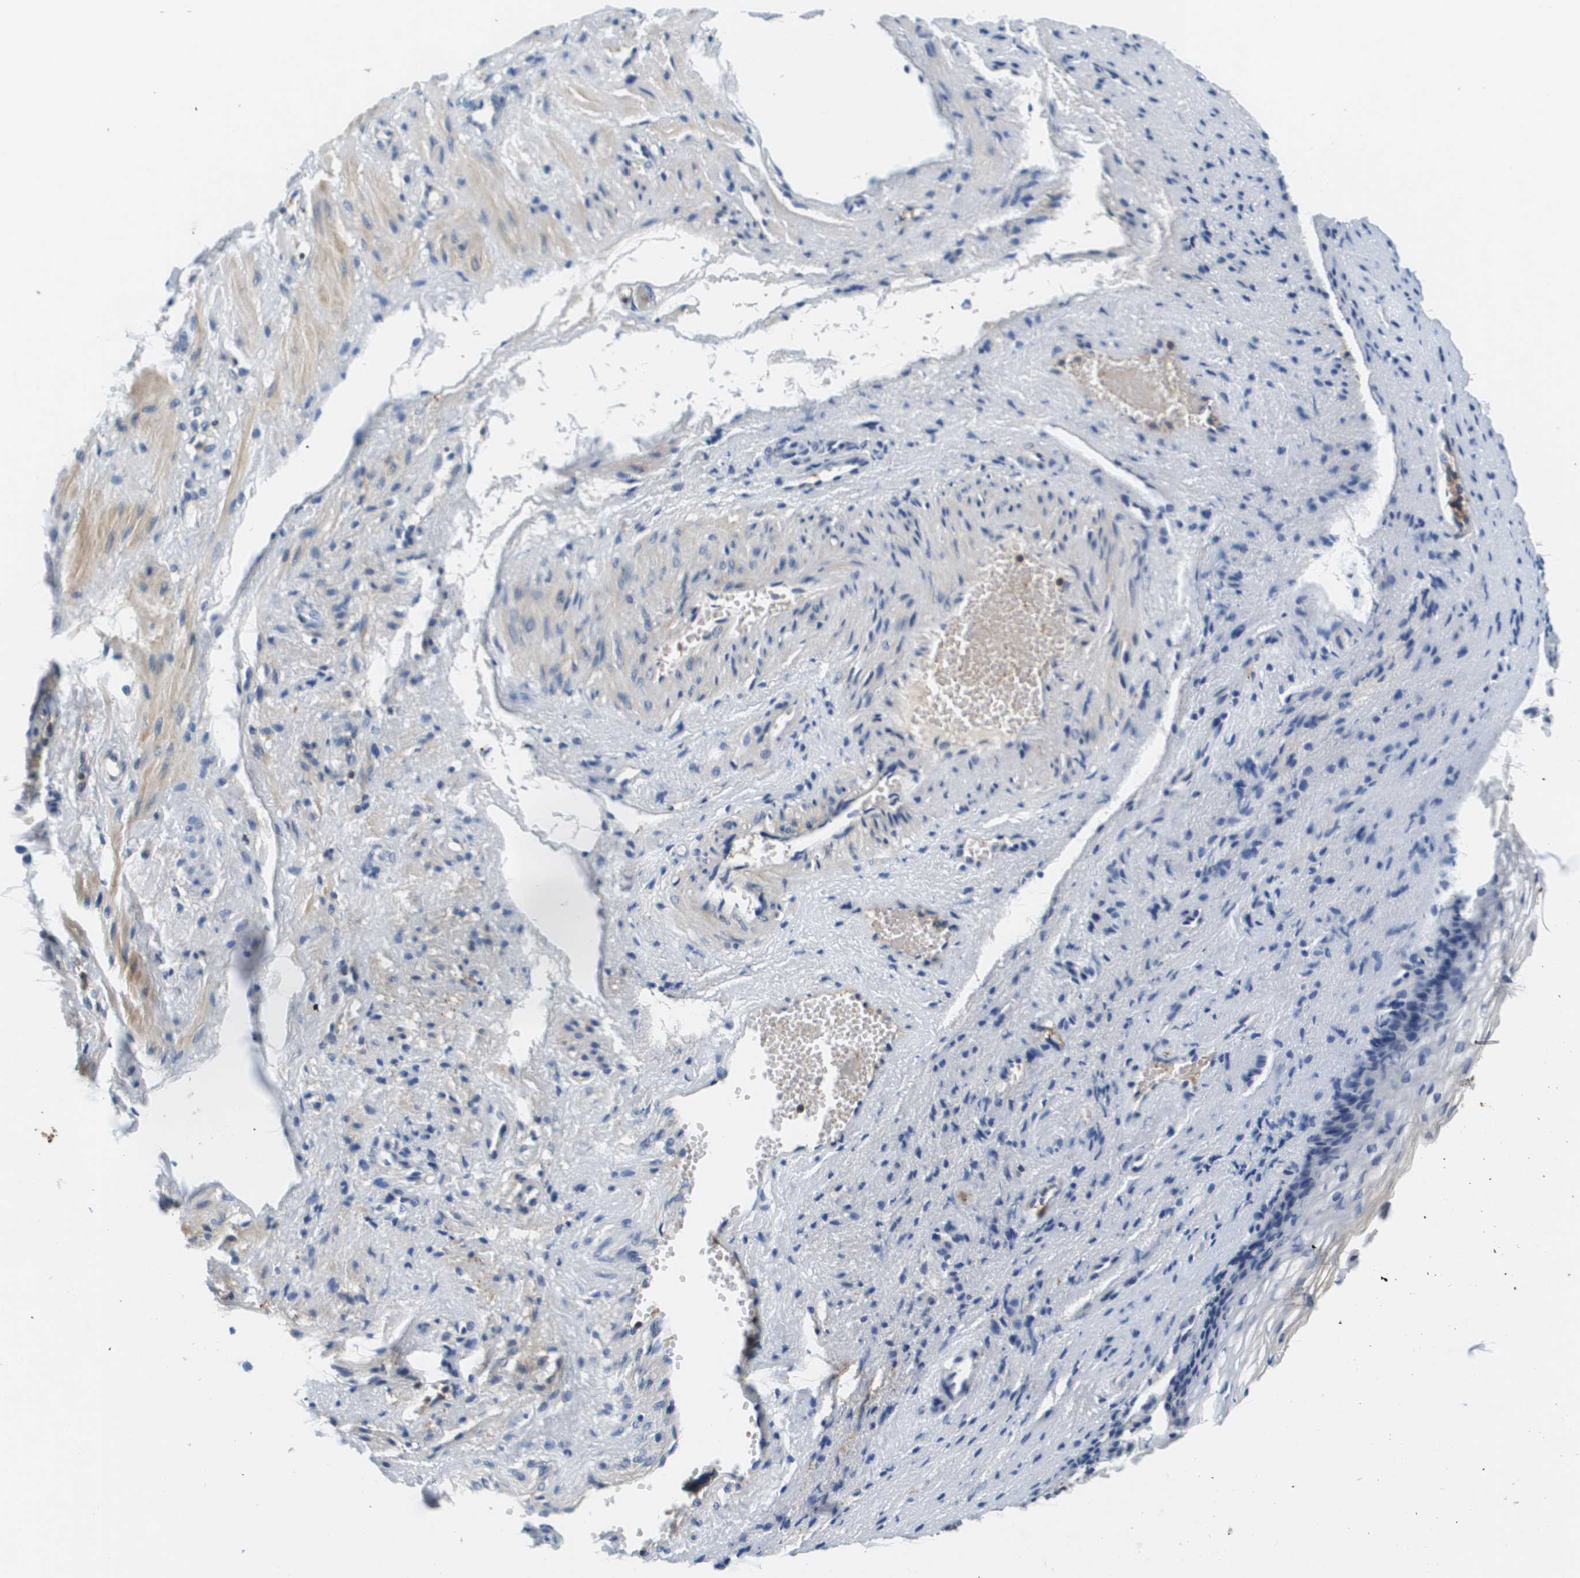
{"staining": {"intensity": "negative", "quantity": "none", "location": "none"}, "tissue": "vagina", "cell_type": "Squamous epithelial cells", "image_type": "normal", "snomed": [{"axis": "morphology", "description": "Normal tissue, NOS"}, {"axis": "topography", "description": "Vagina"}], "caption": "The micrograph shows no staining of squamous epithelial cells in benign vagina.", "gene": "KCNQ5", "patient": {"sex": "female", "age": 34}}